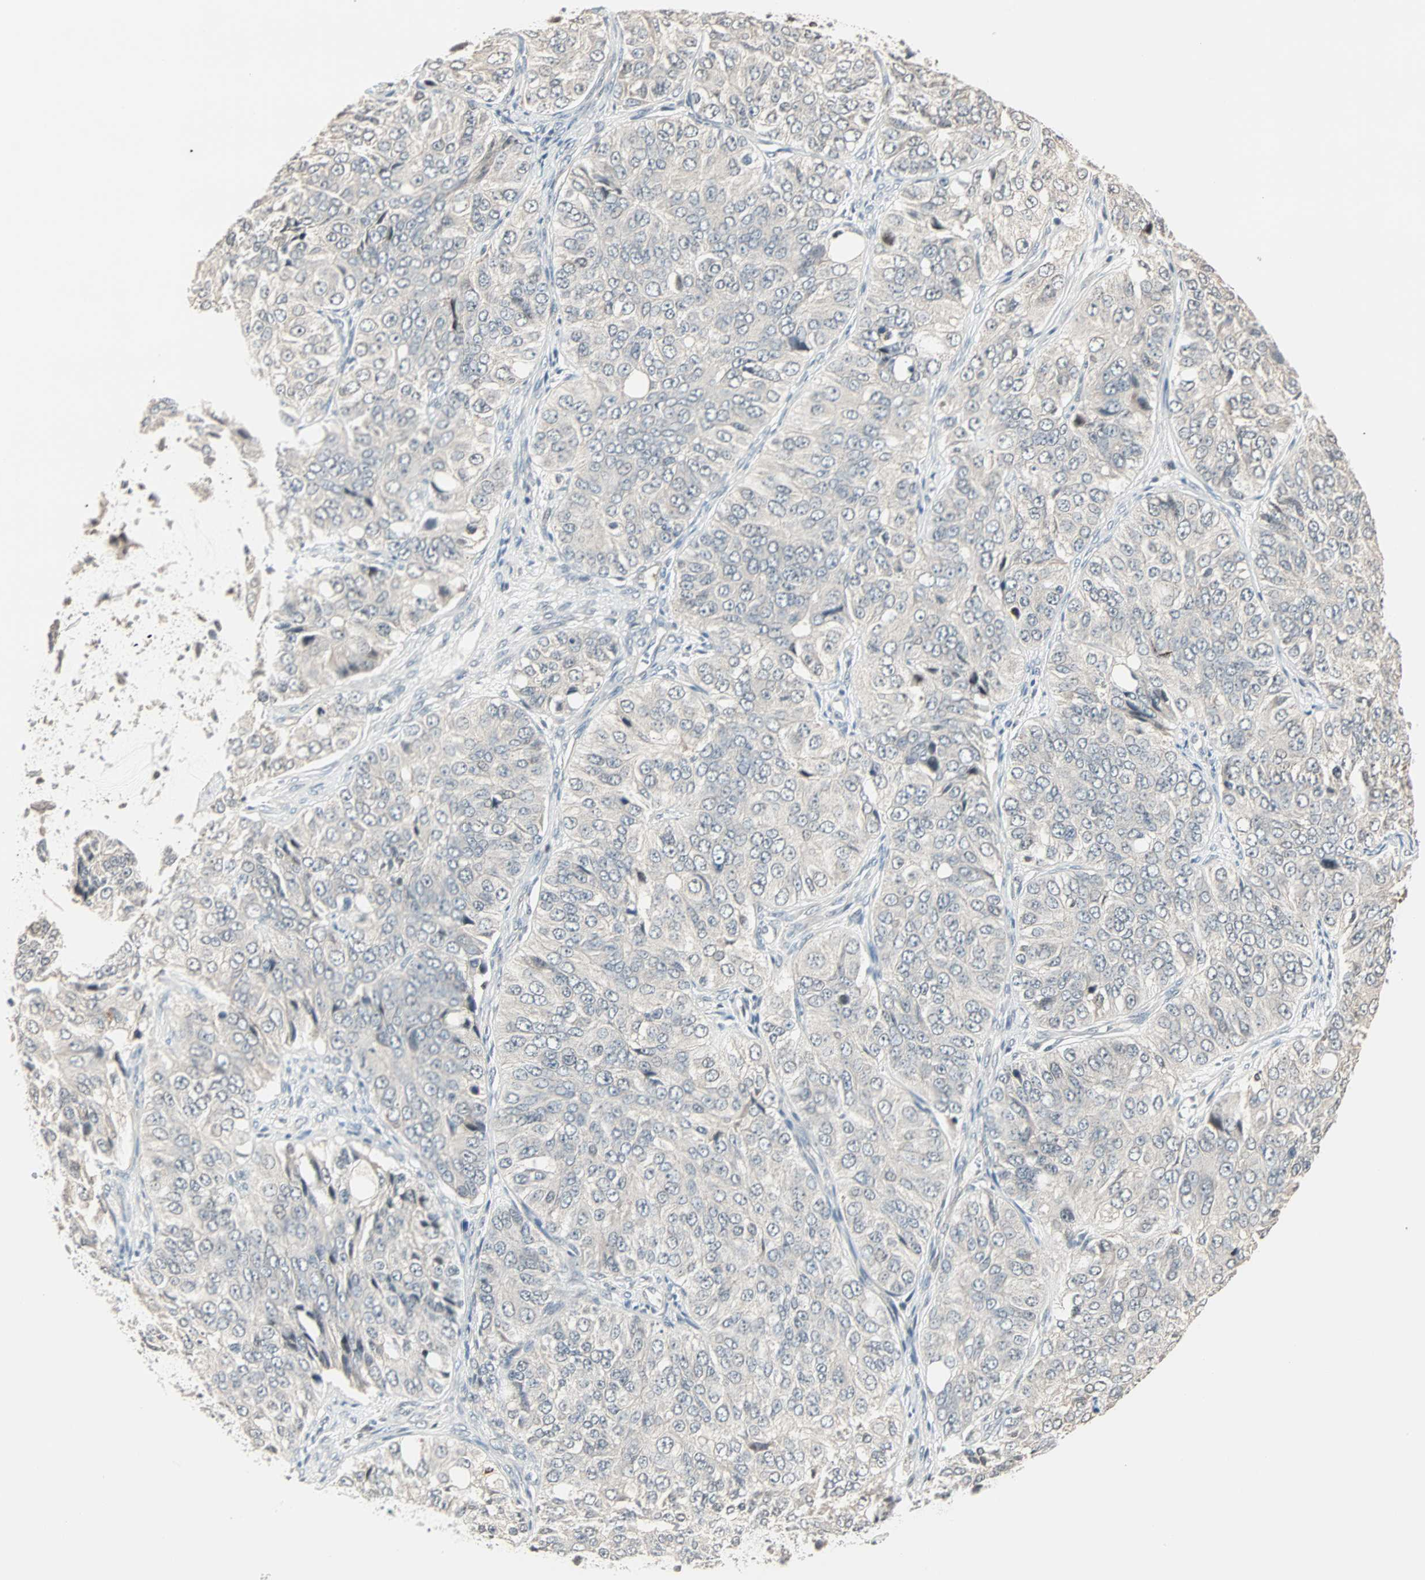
{"staining": {"intensity": "weak", "quantity": "25%-75%", "location": "cytoplasmic/membranous,nuclear"}, "tissue": "ovarian cancer", "cell_type": "Tumor cells", "image_type": "cancer", "snomed": [{"axis": "morphology", "description": "Carcinoma, endometroid"}, {"axis": "topography", "description": "Ovary"}], "caption": "The histopathology image demonstrates a brown stain indicating the presence of a protein in the cytoplasmic/membranous and nuclear of tumor cells in ovarian cancer (endometroid carcinoma). The staining was performed using DAB (3,3'-diaminobenzidine), with brown indicating positive protein expression. Nuclei are stained blue with hematoxylin.", "gene": "KDM4A", "patient": {"sex": "female", "age": 51}}